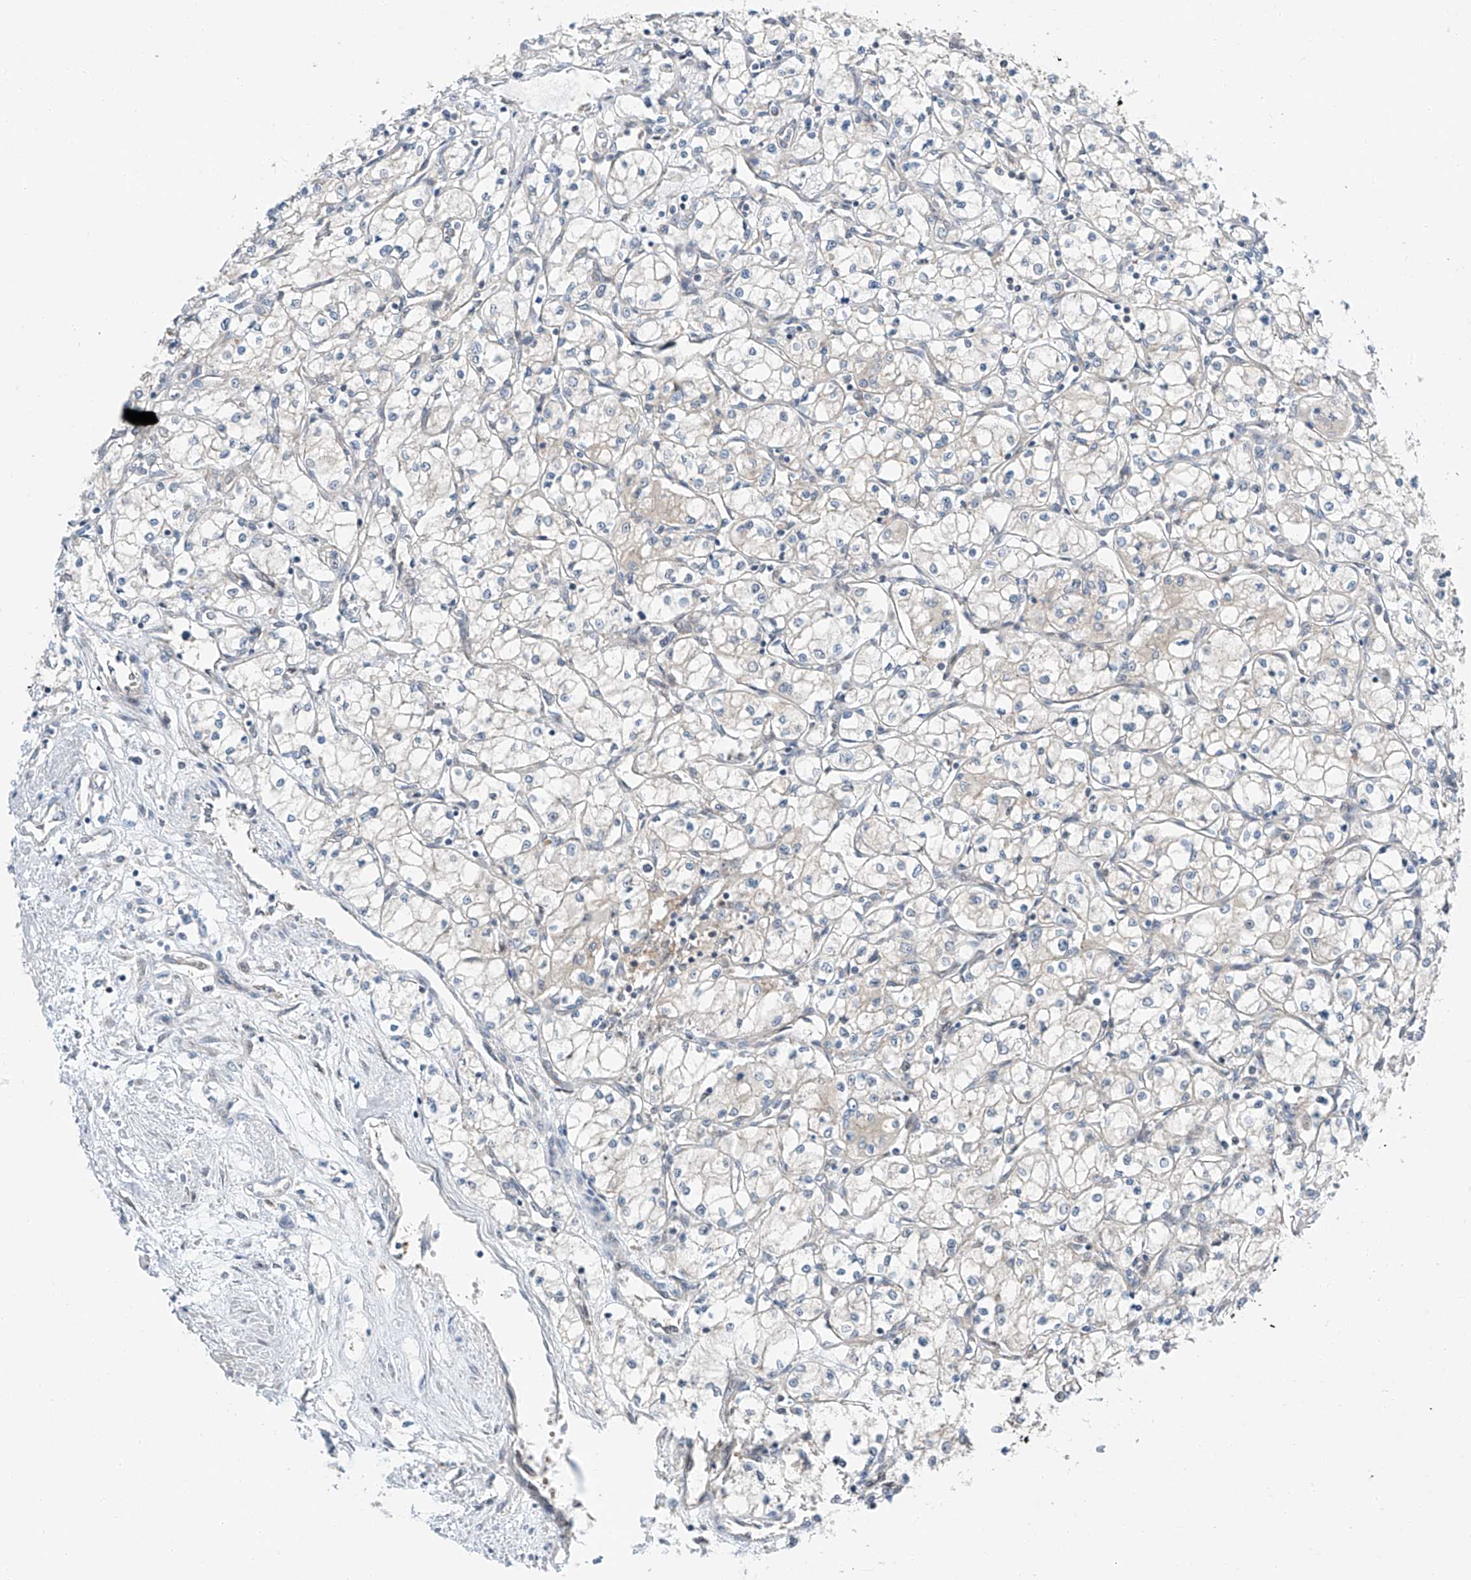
{"staining": {"intensity": "negative", "quantity": "none", "location": "none"}, "tissue": "renal cancer", "cell_type": "Tumor cells", "image_type": "cancer", "snomed": [{"axis": "morphology", "description": "Adenocarcinoma, NOS"}, {"axis": "topography", "description": "Kidney"}], "caption": "Immunohistochemical staining of human renal adenocarcinoma demonstrates no significant positivity in tumor cells.", "gene": "CLDND1", "patient": {"sex": "male", "age": 59}}